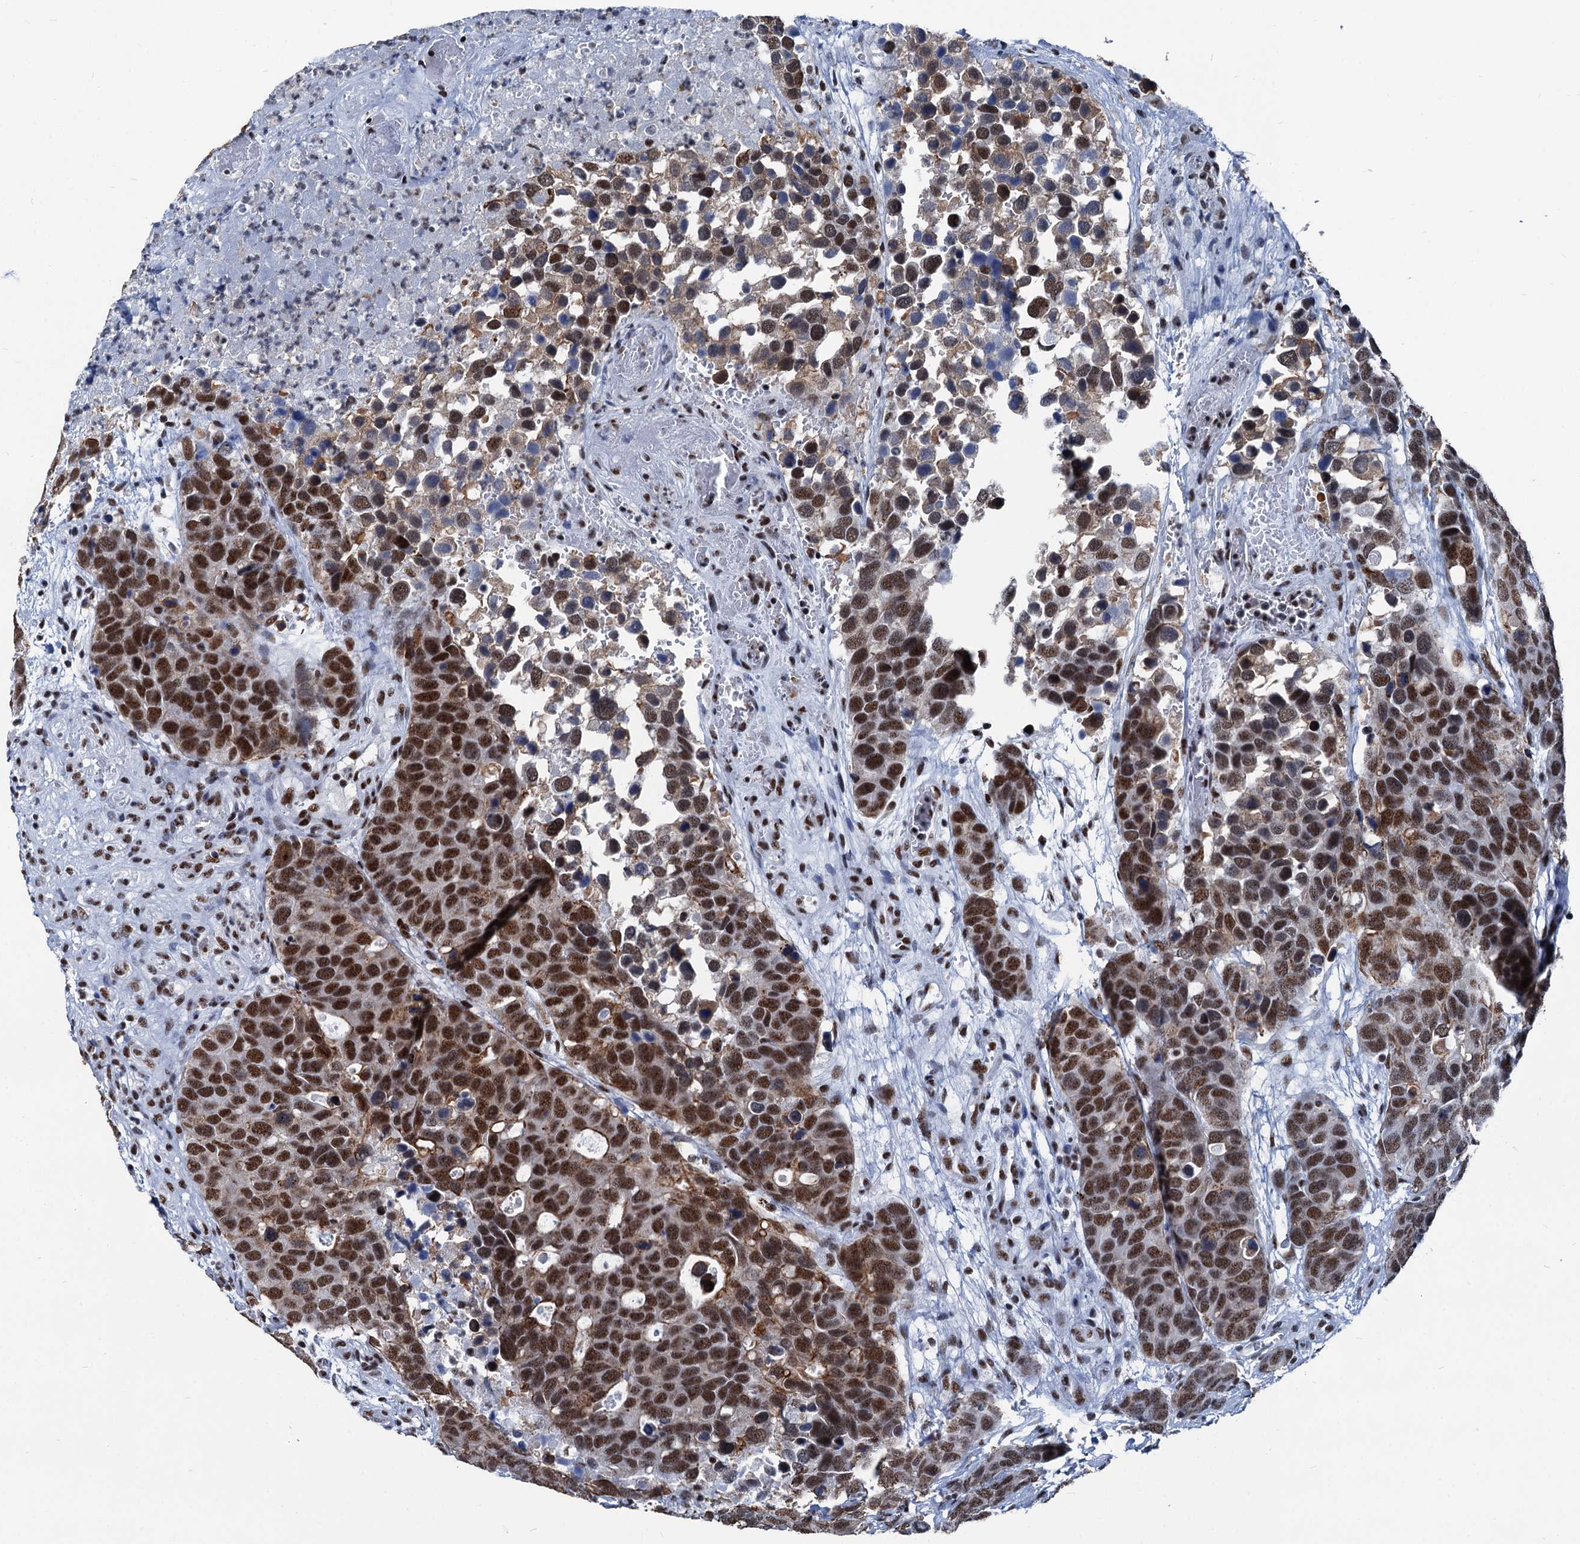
{"staining": {"intensity": "strong", "quantity": ">75%", "location": "nuclear"}, "tissue": "breast cancer", "cell_type": "Tumor cells", "image_type": "cancer", "snomed": [{"axis": "morphology", "description": "Duct carcinoma"}, {"axis": "topography", "description": "Breast"}], "caption": "A brown stain labels strong nuclear positivity of a protein in breast invasive ductal carcinoma tumor cells.", "gene": "DDX23", "patient": {"sex": "female", "age": 83}}